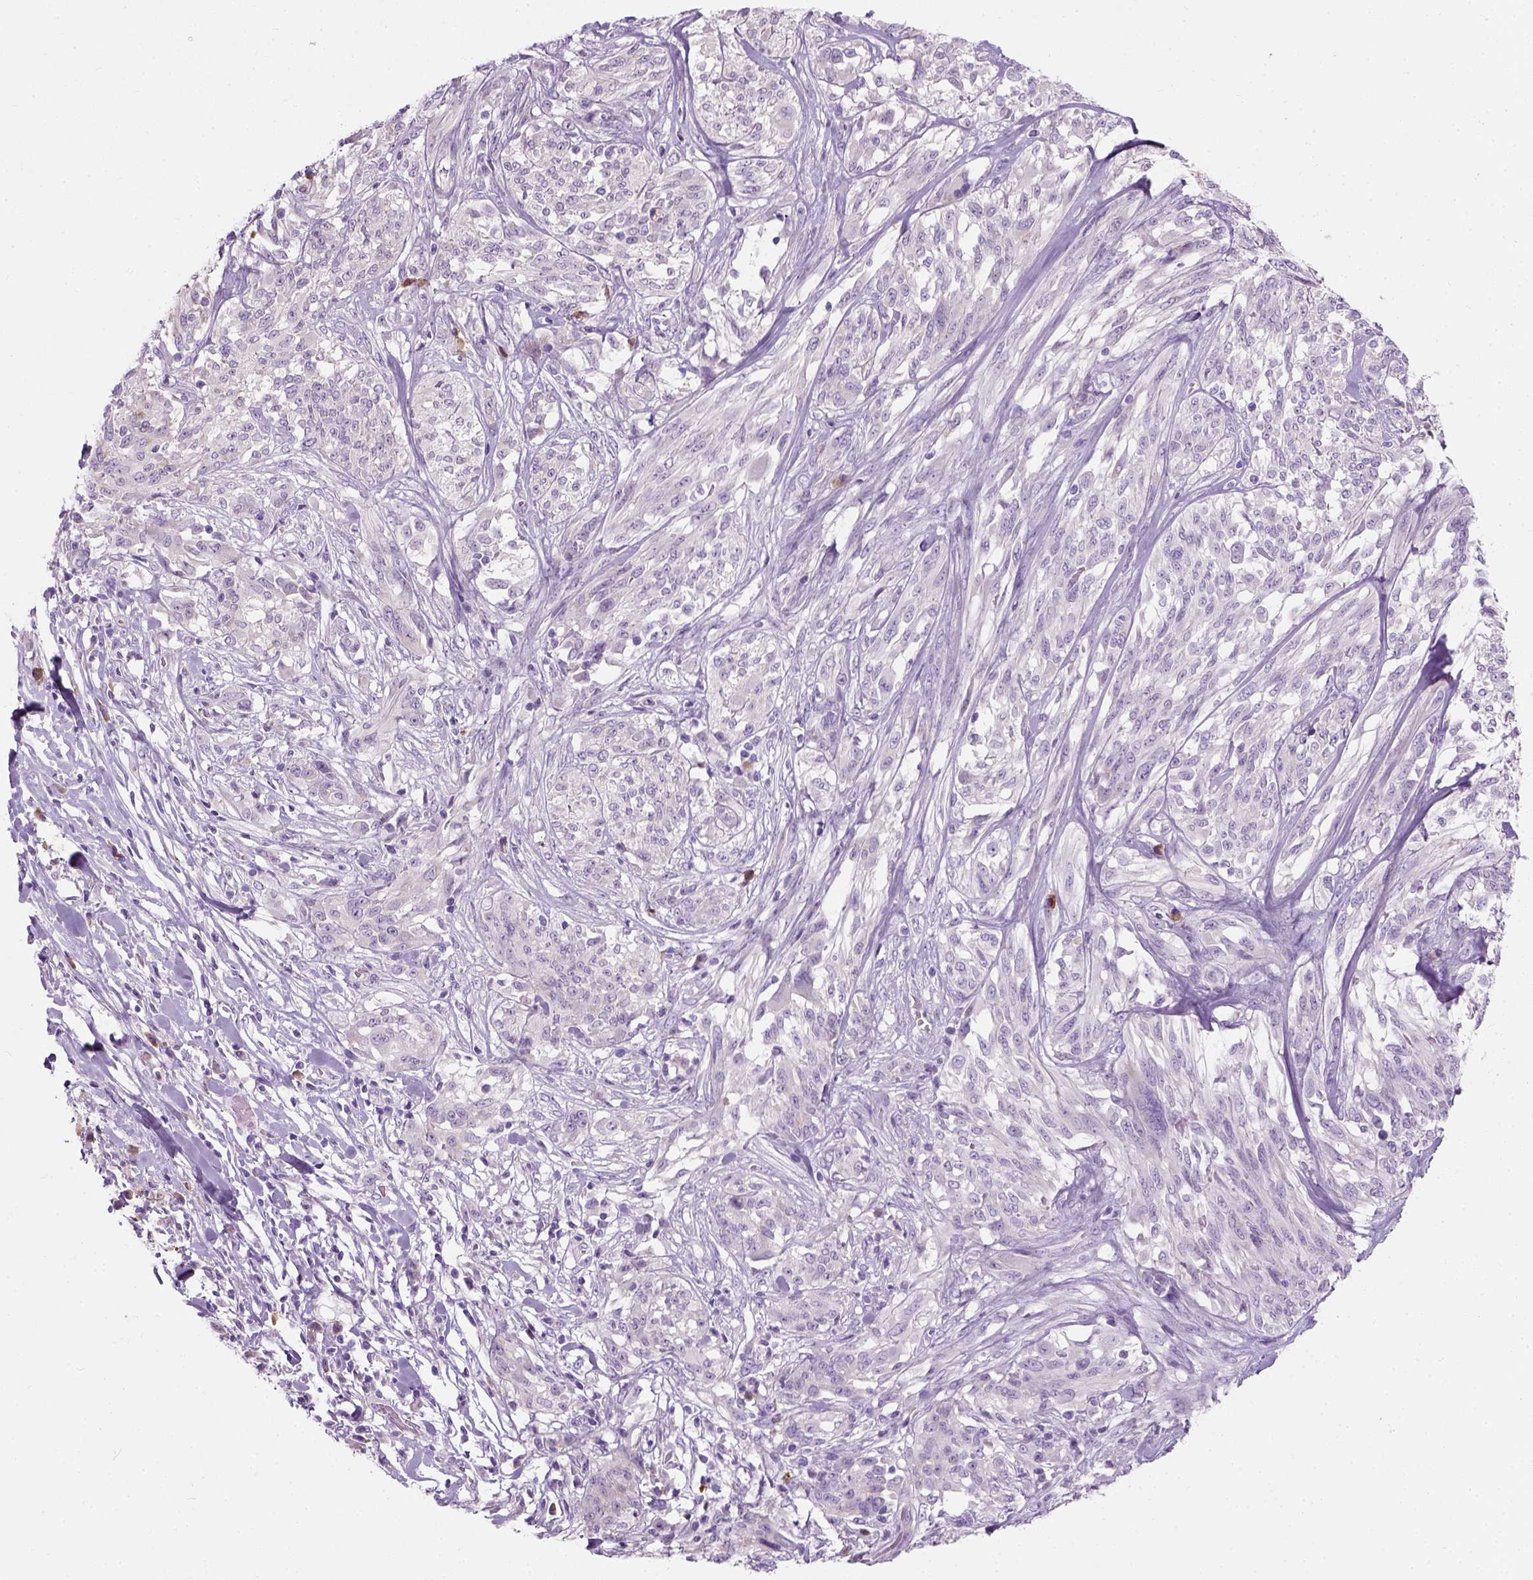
{"staining": {"intensity": "negative", "quantity": "none", "location": "none"}, "tissue": "melanoma", "cell_type": "Tumor cells", "image_type": "cancer", "snomed": [{"axis": "morphology", "description": "Malignant melanoma, NOS"}, {"axis": "topography", "description": "Skin"}], "caption": "Micrograph shows no significant protein staining in tumor cells of malignant melanoma. (Brightfield microscopy of DAB immunohistochemistry (IHC) at high magnification).", "gene": "TRIM72", "patient": {"sex": "female", "age": 91}}